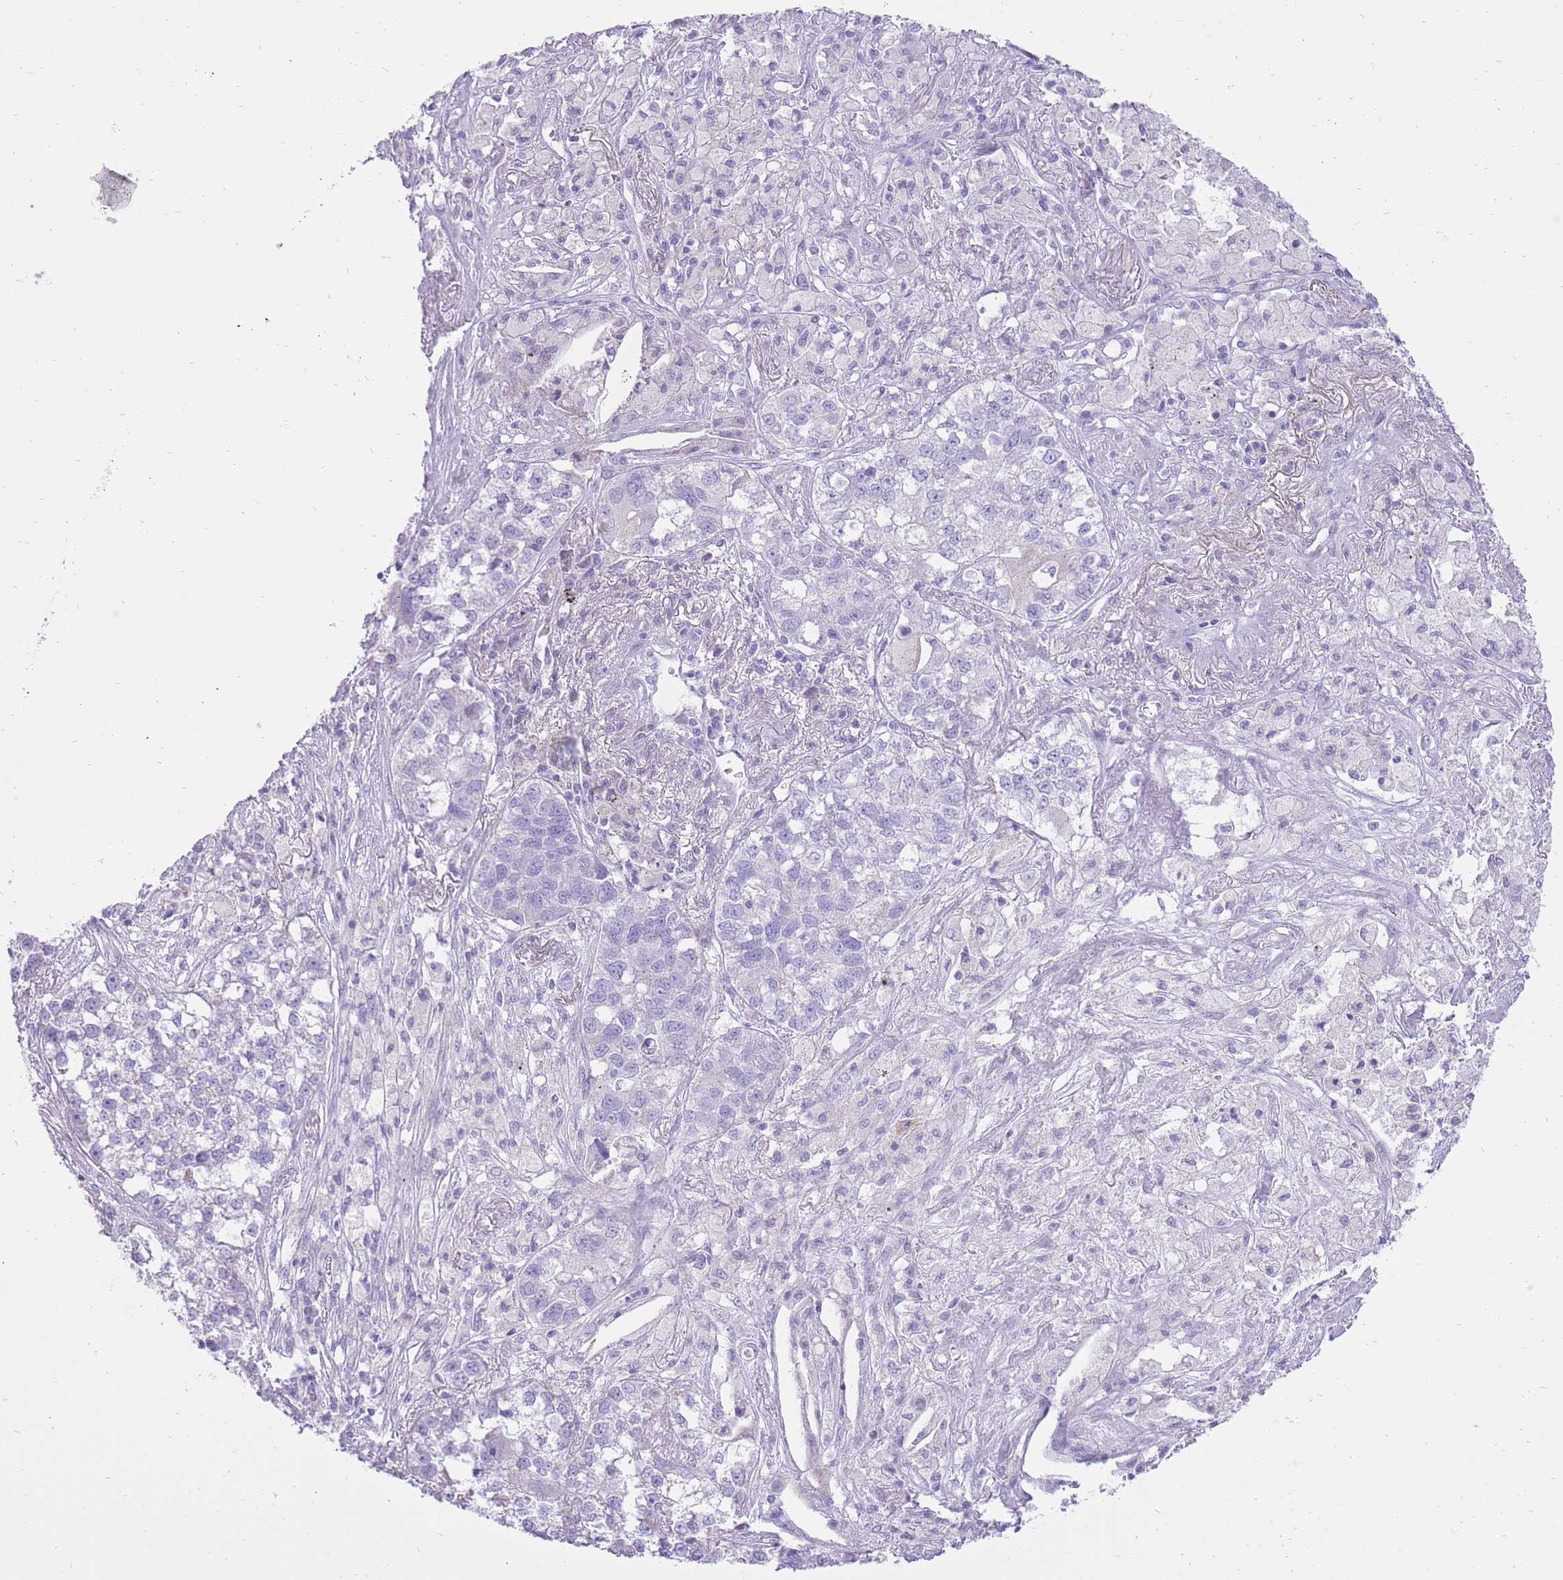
{"staining": {"intensity": "negative", "quantity": "none", "location": "none"}, "tissue": "lung cancer", "cell_type": "Tumor cells", "image_type": "cancer", "snomed": [{"axis": "morphology", "description": "Adenocarcinoma, NOS"}, {"axis": "topography", "description": "Lung"}], "caption": "Histopathology image shows no significant protein positivity in tumor cells of adenocarcinoma (lung). Brightfield microscopy of IHC stained with DAB (3,3'-diaminobenzidine) (brown) and hematoxylin (blue), captured at high magnification.", "gene": "SLC4A4", "patient": {"sex": "male", "age": 49}}